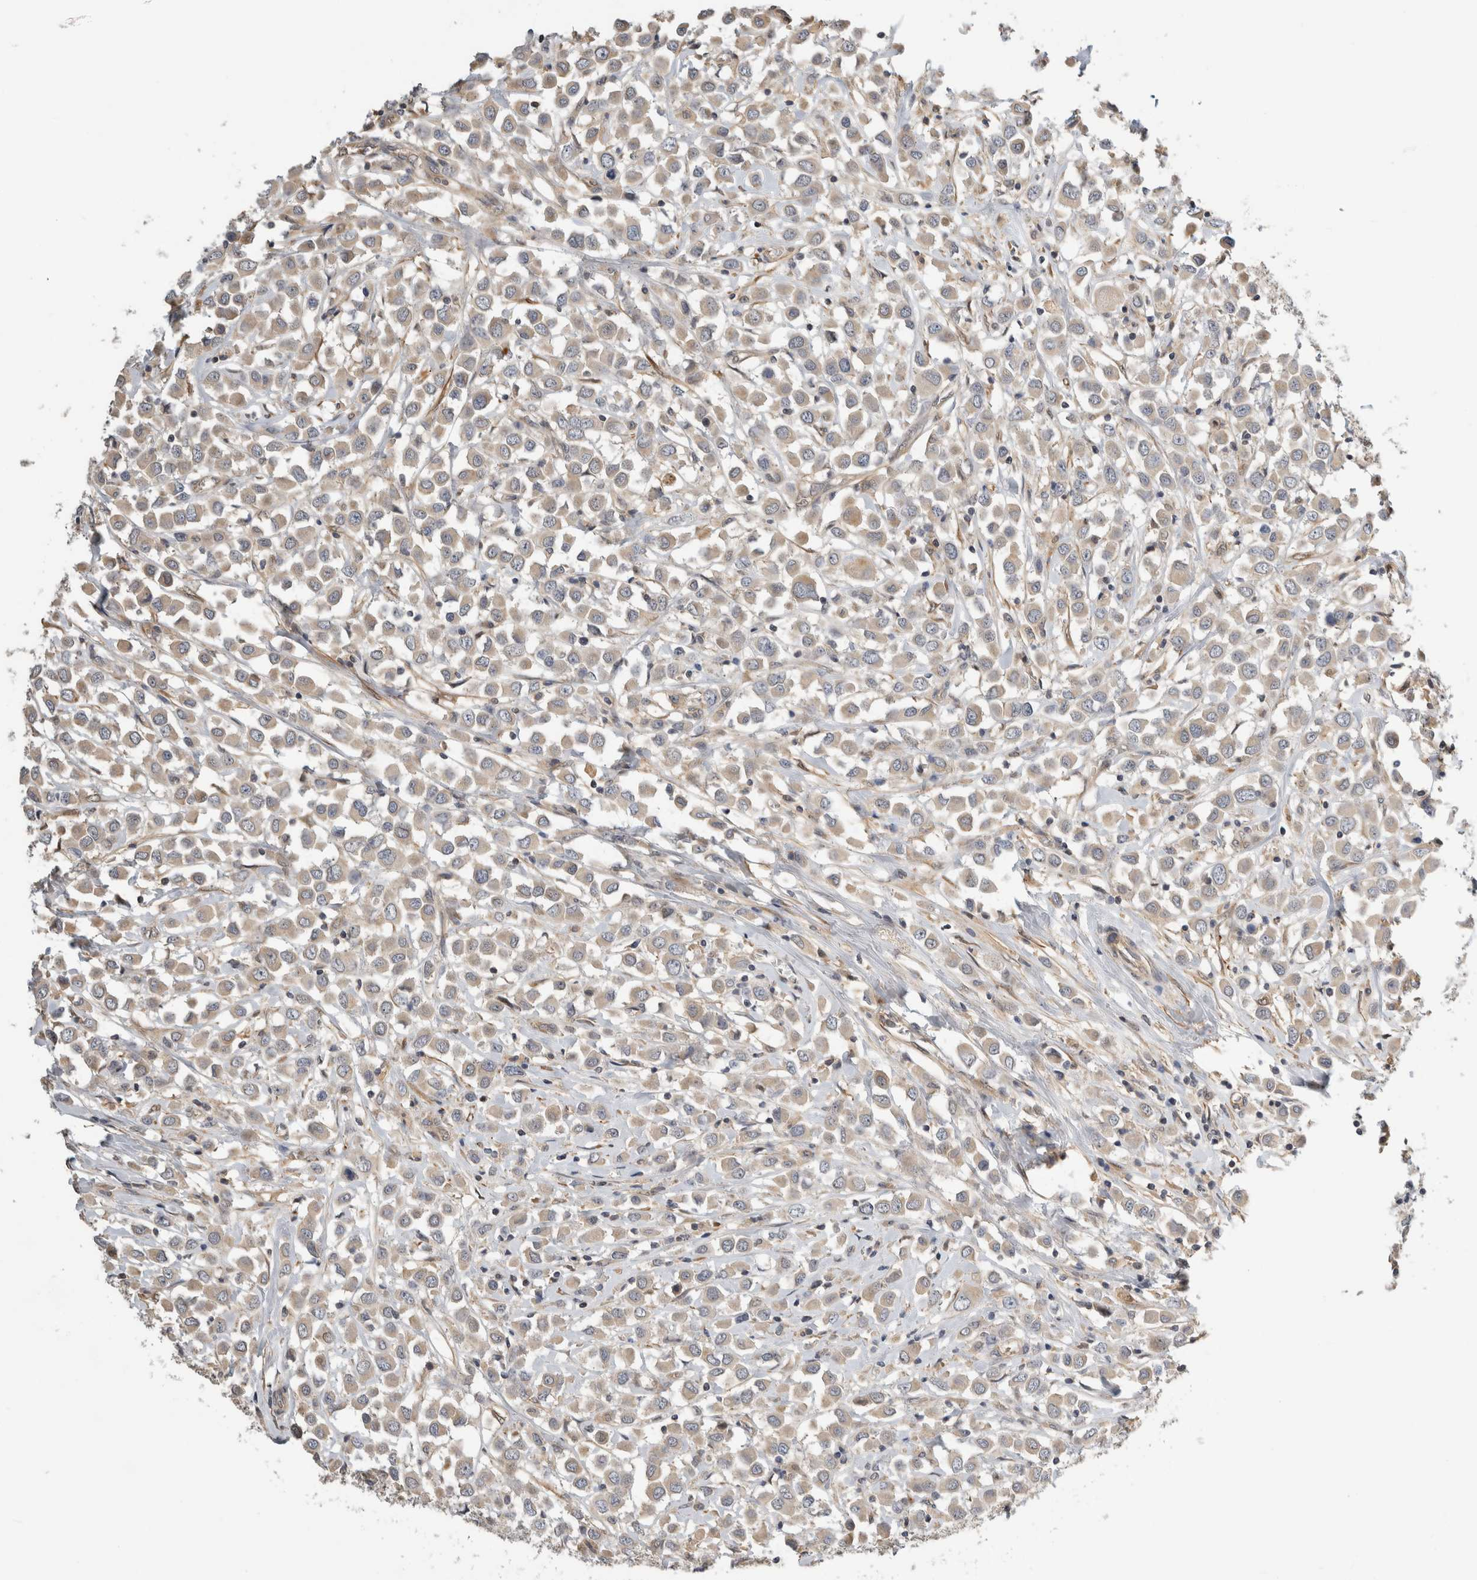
{"staining": {"intensity": "weak", "quantity": "25%-75%", "location": "cytoplasmic/membranous"}, "tissue": "breast cancer", "cell_type": "Tumor cells", "image_type": "cancer", "snomed": [{"axis": "morphology", "description": "Duct carcinoma"}, {"axis": "topography", "description": "Breast"}], "caption": "Breast infiltrating ductal carcinoma stained with DAB (3,3'-diaminobenzidine) immunohistochemistry reveals low levels of weak cytoplasmic/membranous positivity in approximately 25%-75% of tumor cells.", "gene": "PGM1", "patient": {"sex": "female", "age": 61}}